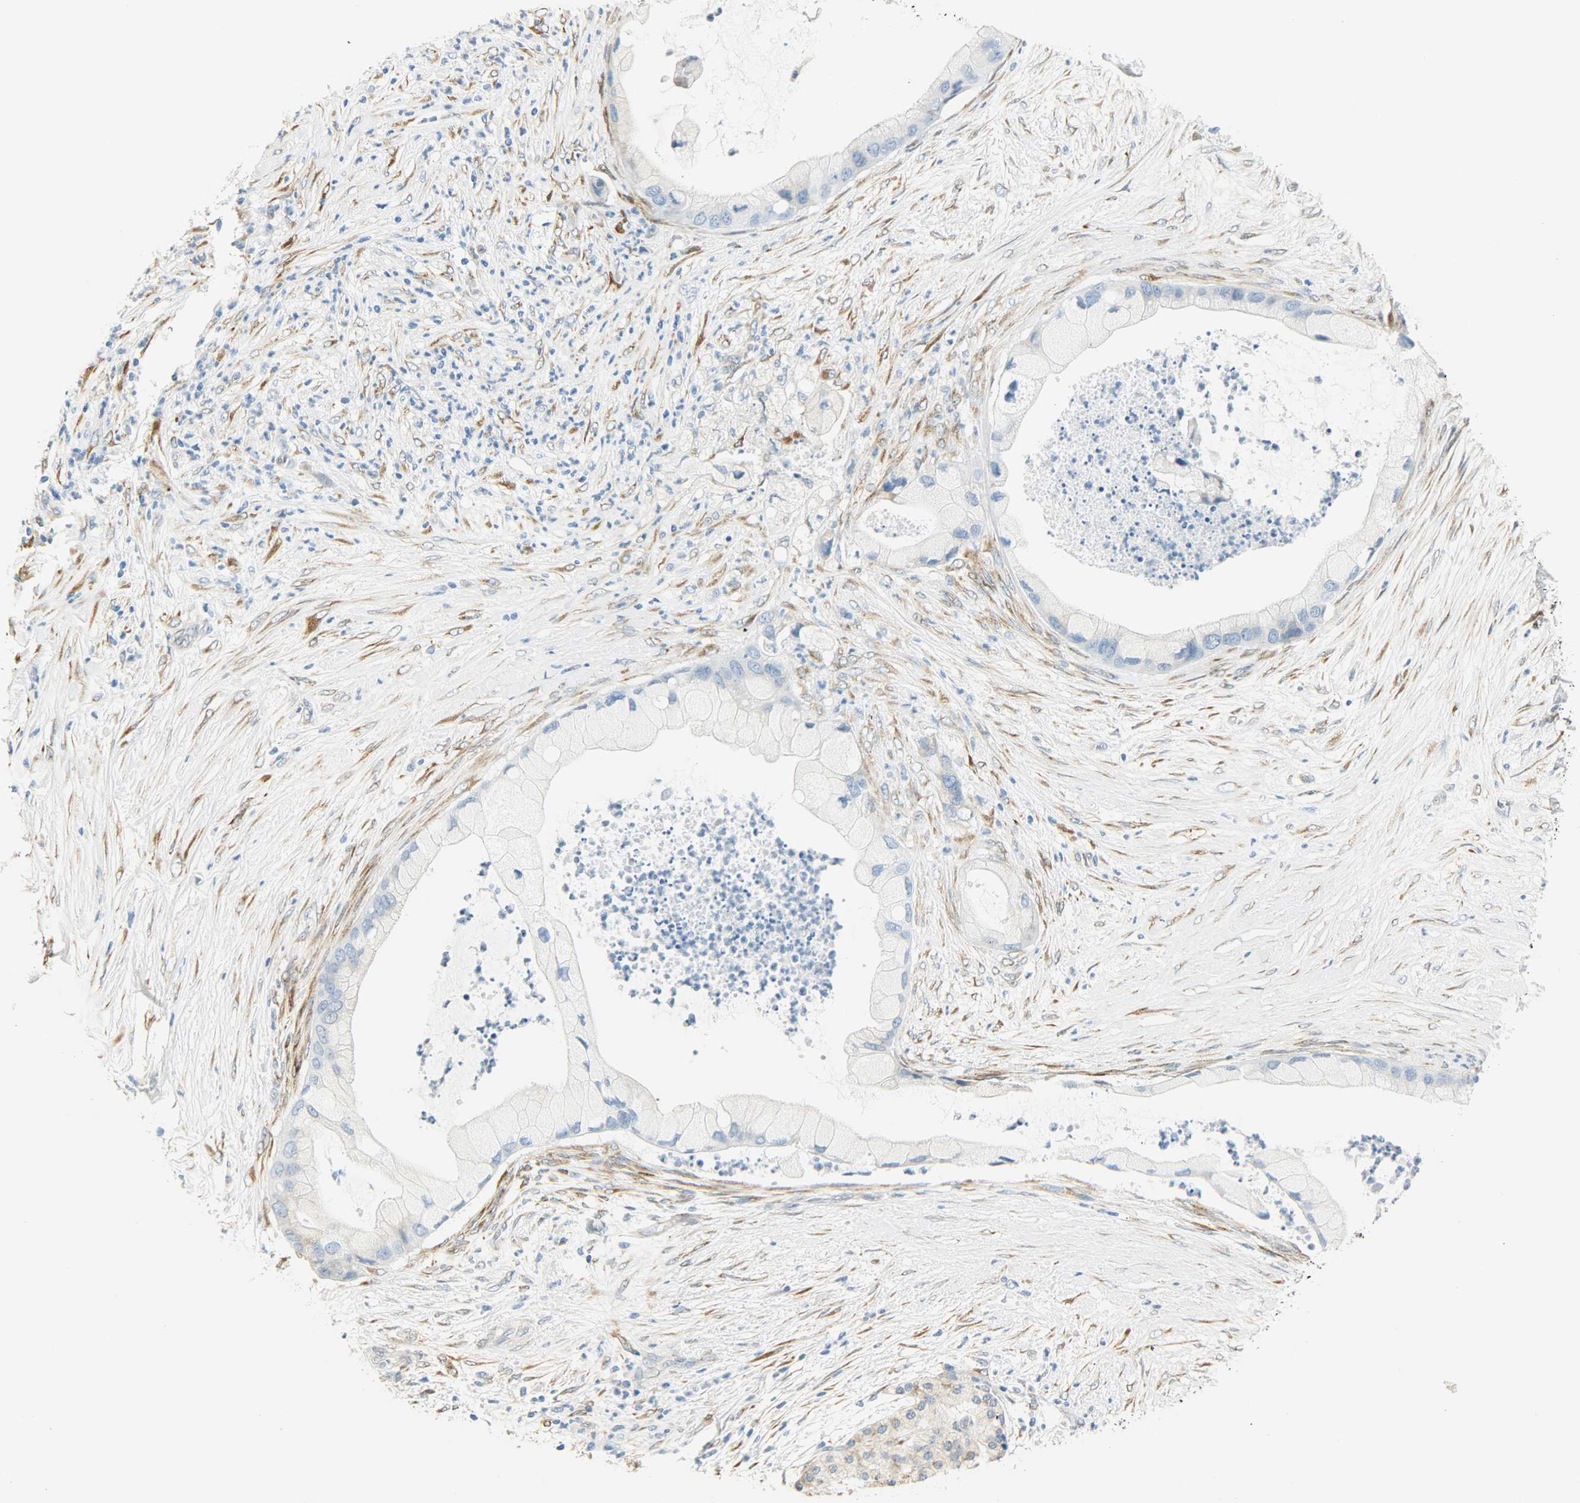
{"staining": {"intensity": "negative", "quantity": "none", "location": "none"}, "tissue": "pancreatic cancer", "cell_type": "Tumor cells", "image_type": "cancer", "snomed": [{"axis": "morphology", "description": "Adenocarcinoma, NOS"}, {"axis": "topography", "description": "Pancreas"}], "caption": "High magnification brightfield microscopy of adenocarcinoma (pancreatic) stained with DAB (brown) and counterstained with hematoxylin (blue): tumor cells show no significant expression. (Brightfield microscopy of DAB (3,3'-diaminobenzidine) immunohistochemistry (IHC) at high magnification).", "gene": "PKD2", "patient": {"sex": "female", "age": 59}}